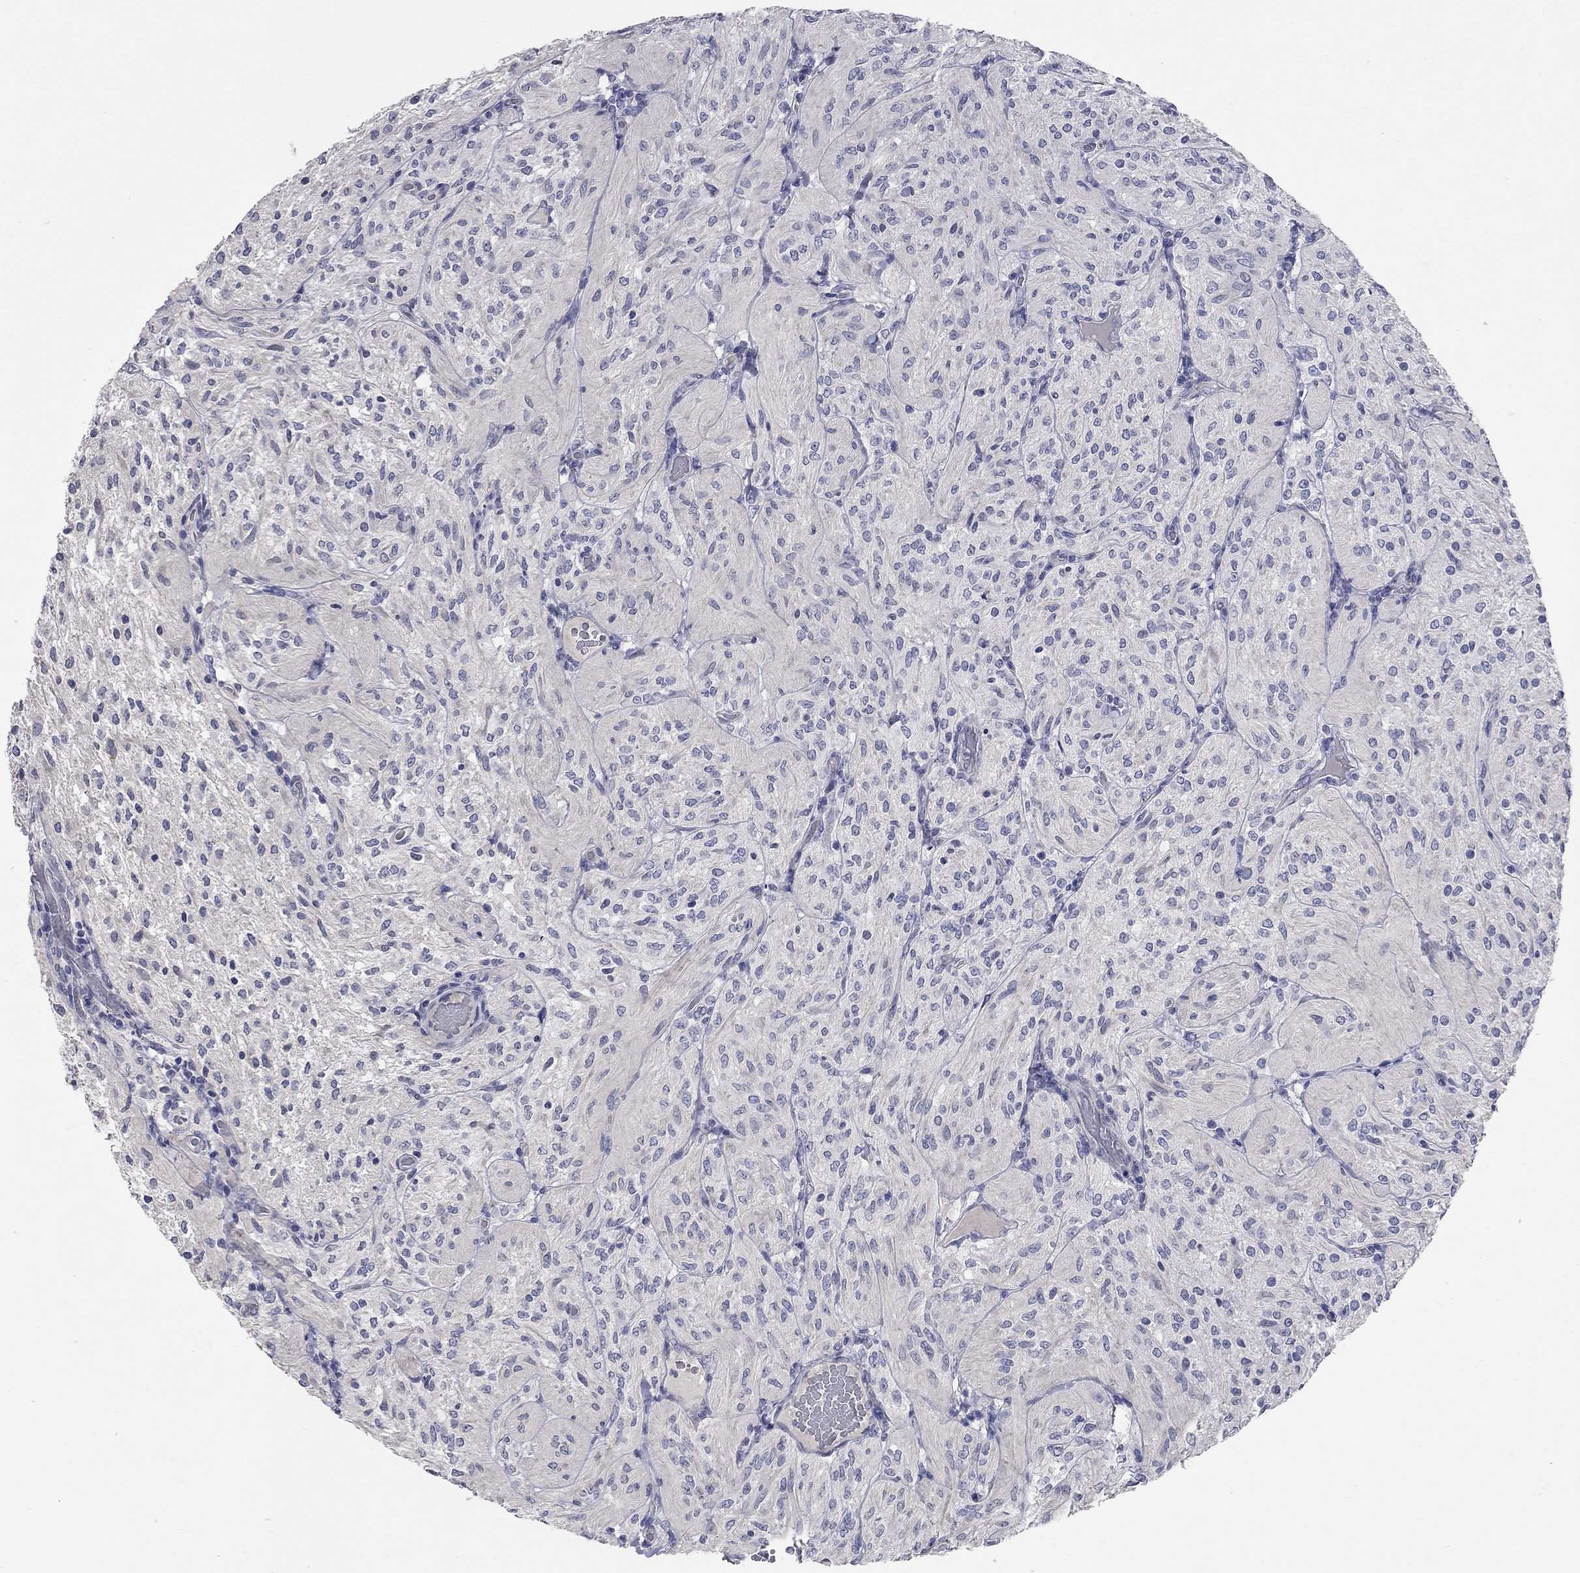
{"staining": {"intensity": "negative", "quantity": "none", "location": "none"}, "tissue": "glioma", "cell_type": "Tumor cells", "image_type": "cancer", "snomed": [{"axis": "morphology", "description": "Glioma, malignant, Low grade"}, {"axis": "topography", "description": "Brain"}], "caption": "The photomicrograph exhibits no significant staining in tumor cells of malignant low-grade glioma. The staining is performed using DAB brown chromogen with nuclei counter-stained in using hematoxylin.", "gene": "SYT12", "patient": {"sex": "male", "age": 3}}